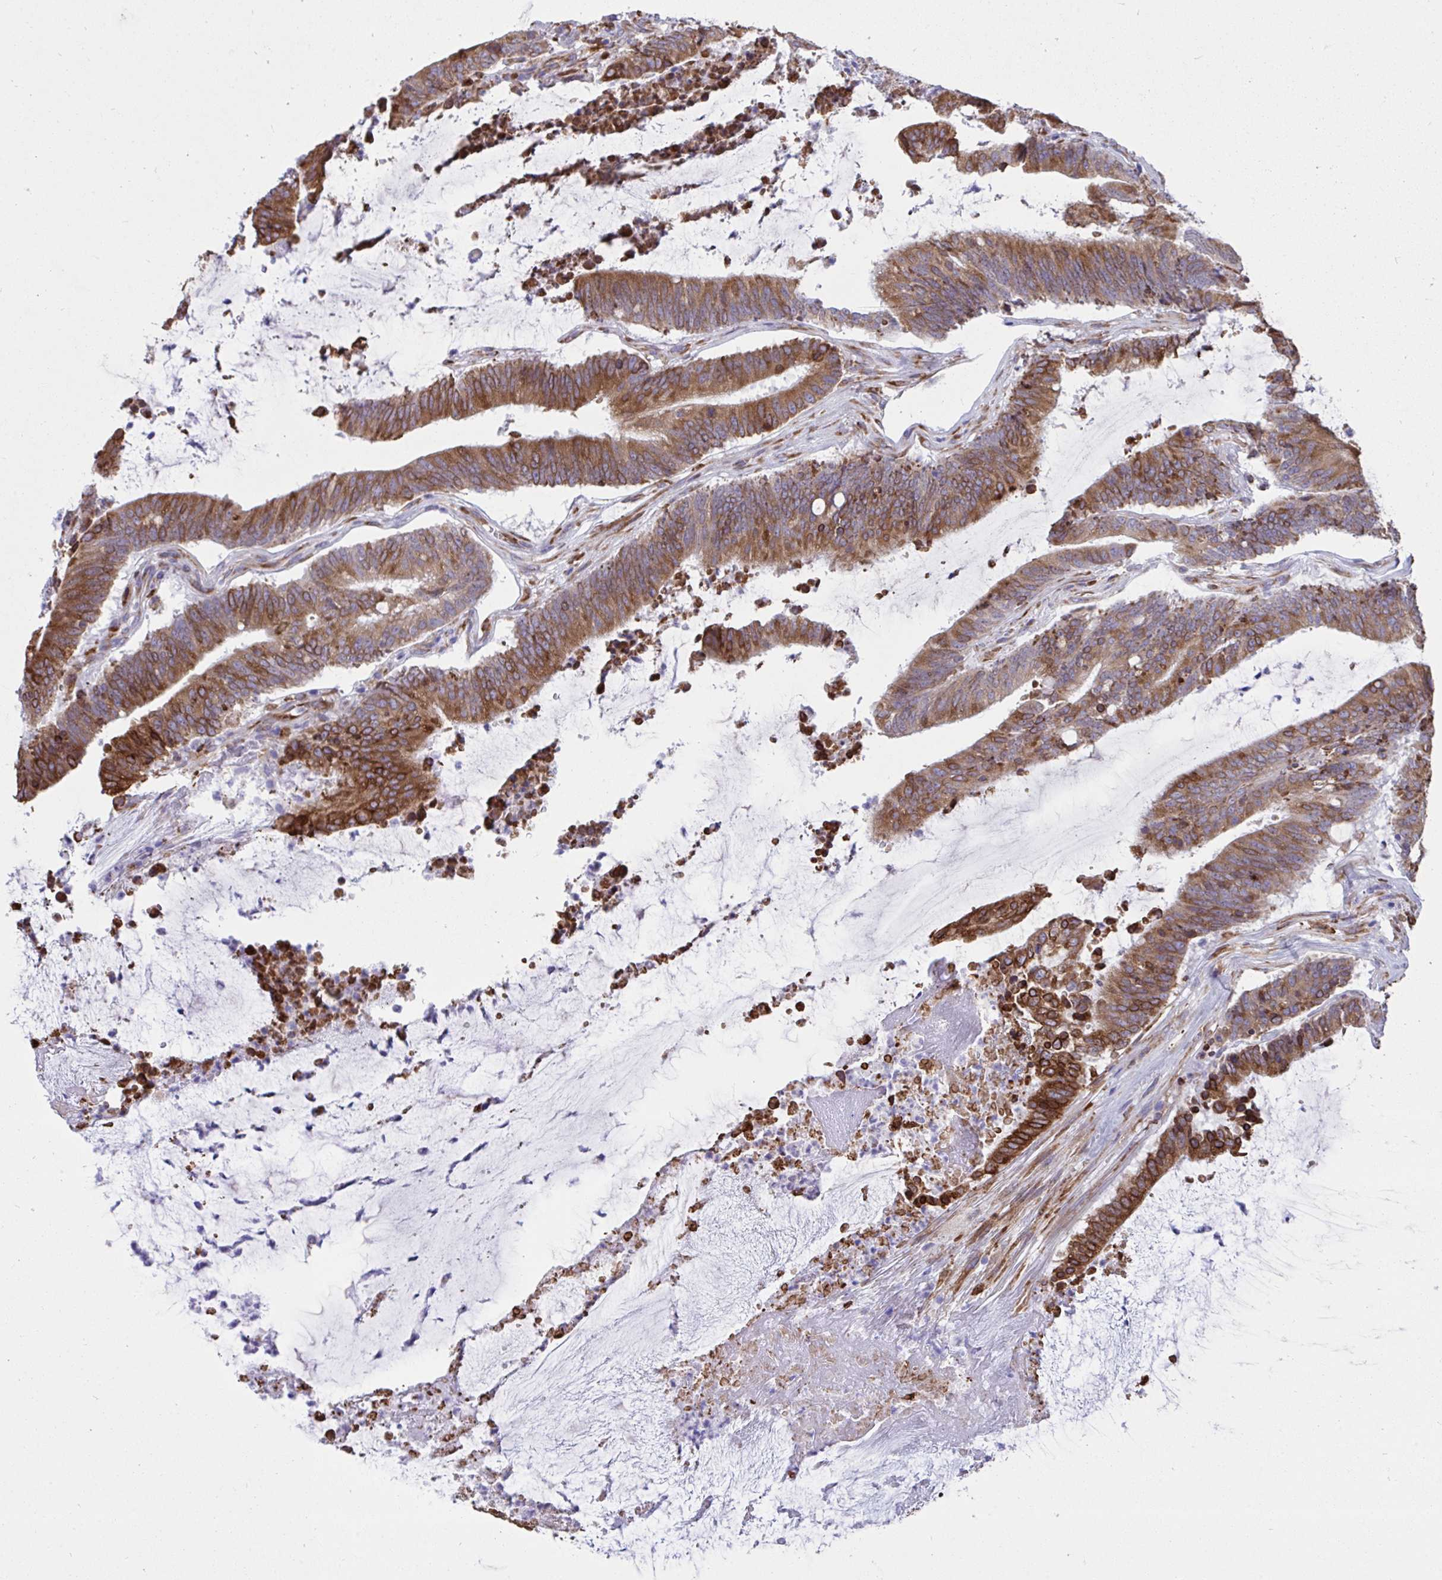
{"staining": {"intensity": "strong", "quantity": ">75%", "location": "cytoplasmic/membranous"}, "tissue": "colorectal cancer", "cell_type": "Tumor cells", "image_type": "cancer", "snomed": [{"axis": "morphology", "description": "Adenocarcinoma, NOS"}, {"axis": "topography", "description": "Colon"}], "caption": "Human adenocarcinoma (colorectal) stained for a protein (brown) reveals strong cytoplasmic/membranous positive positivity in approximately >75% of tumor cells.", "gene": "ASPH", "patient": {"sex": "female", "age": 43}}